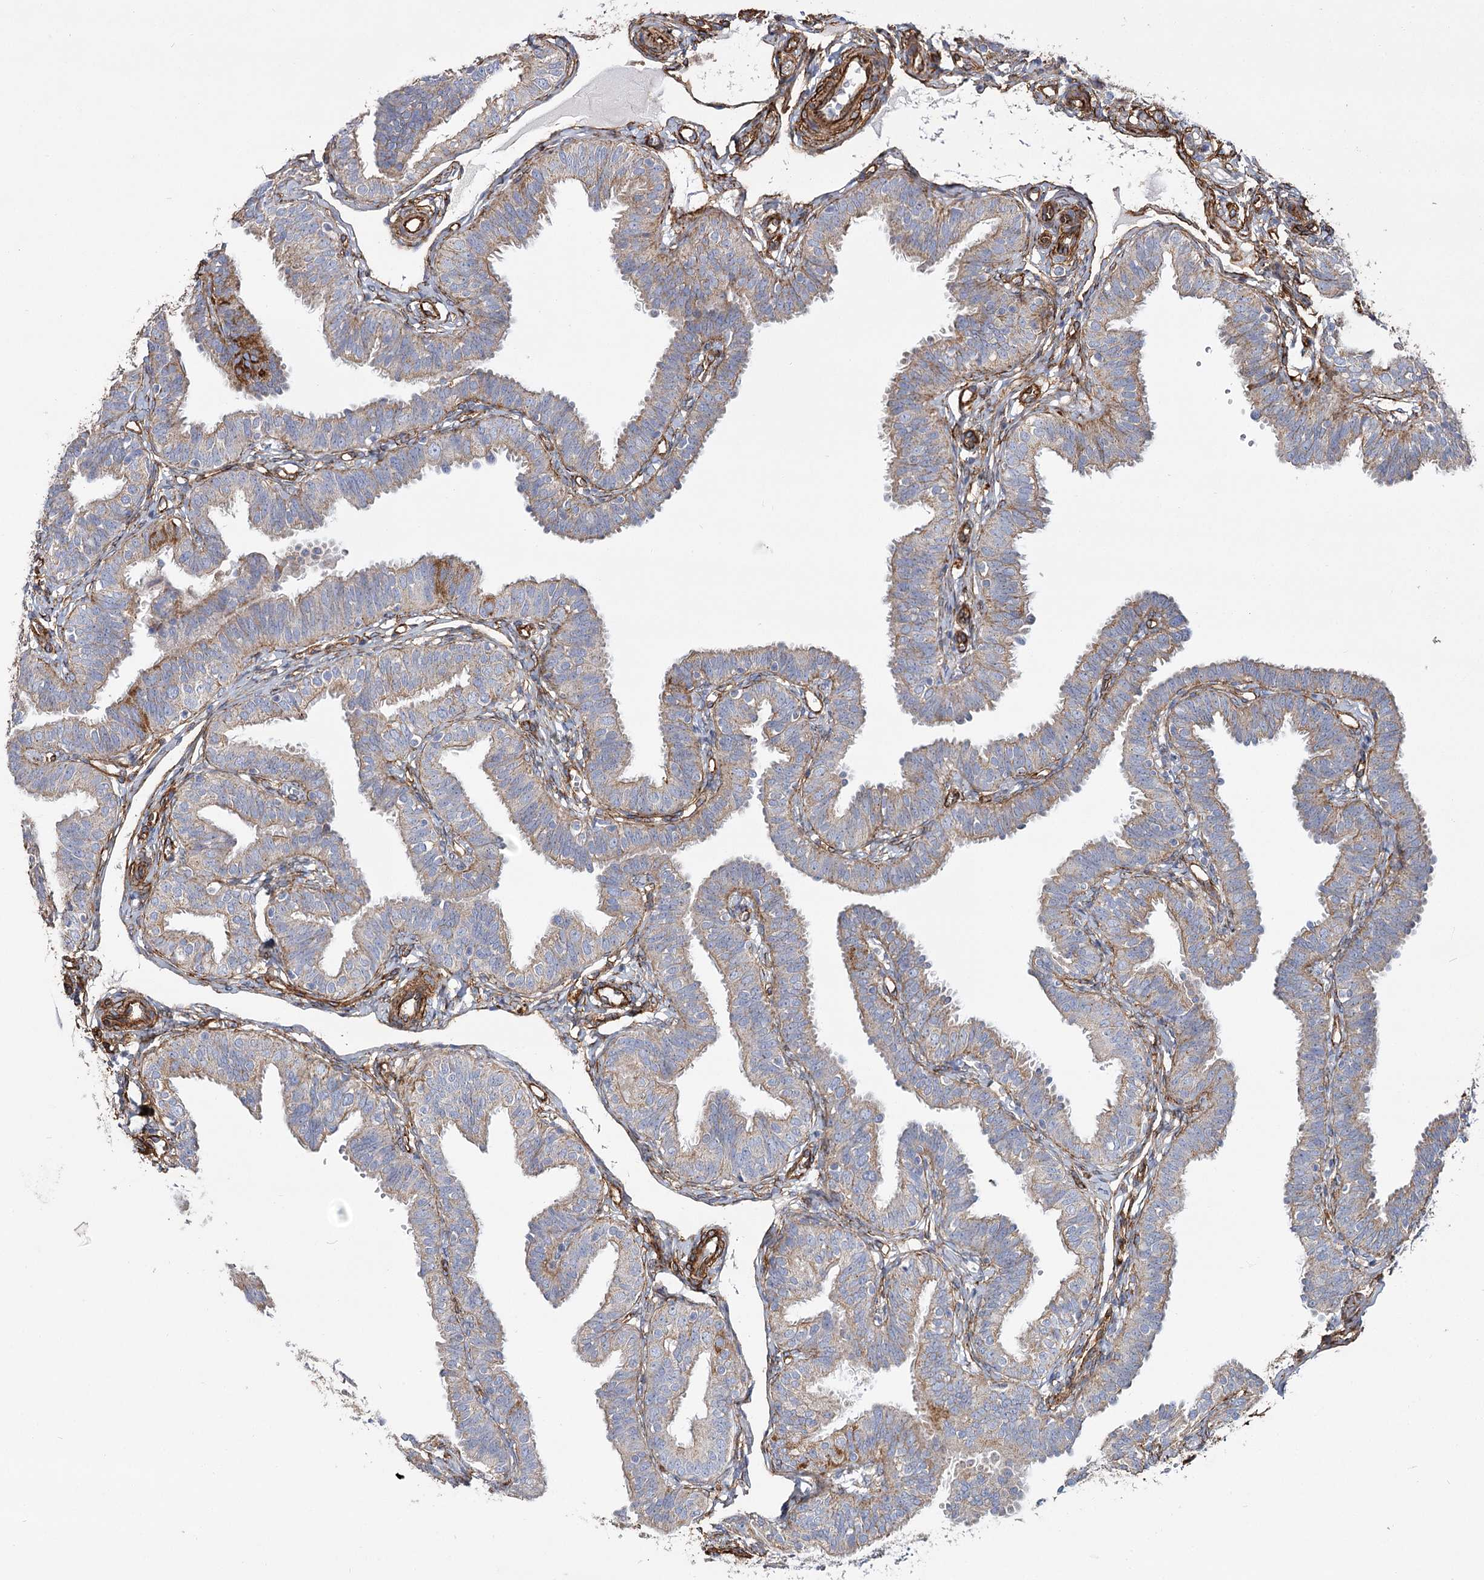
{"staining": {"intensity": "weak", "quantity": "25%-75%", "location": "cytoplasmic/membranous"}, "tissue": "fallopian tube", "cell_type": "Glandular cells", "image_type": "normal", "snomed": [{"axis": "morphology", "description": "Normal tissue, NOS"}, {"axis": "topography", "description": "Fallopian tube"}], "caption": "IHC of unremarkable human fallopian tube reveals low levels of weak cytoplasmic/membranous expression in about 25%-75% of glandular cells.", "gene": "TMEM164", "patient": {"sex": "female", "age": 35}}